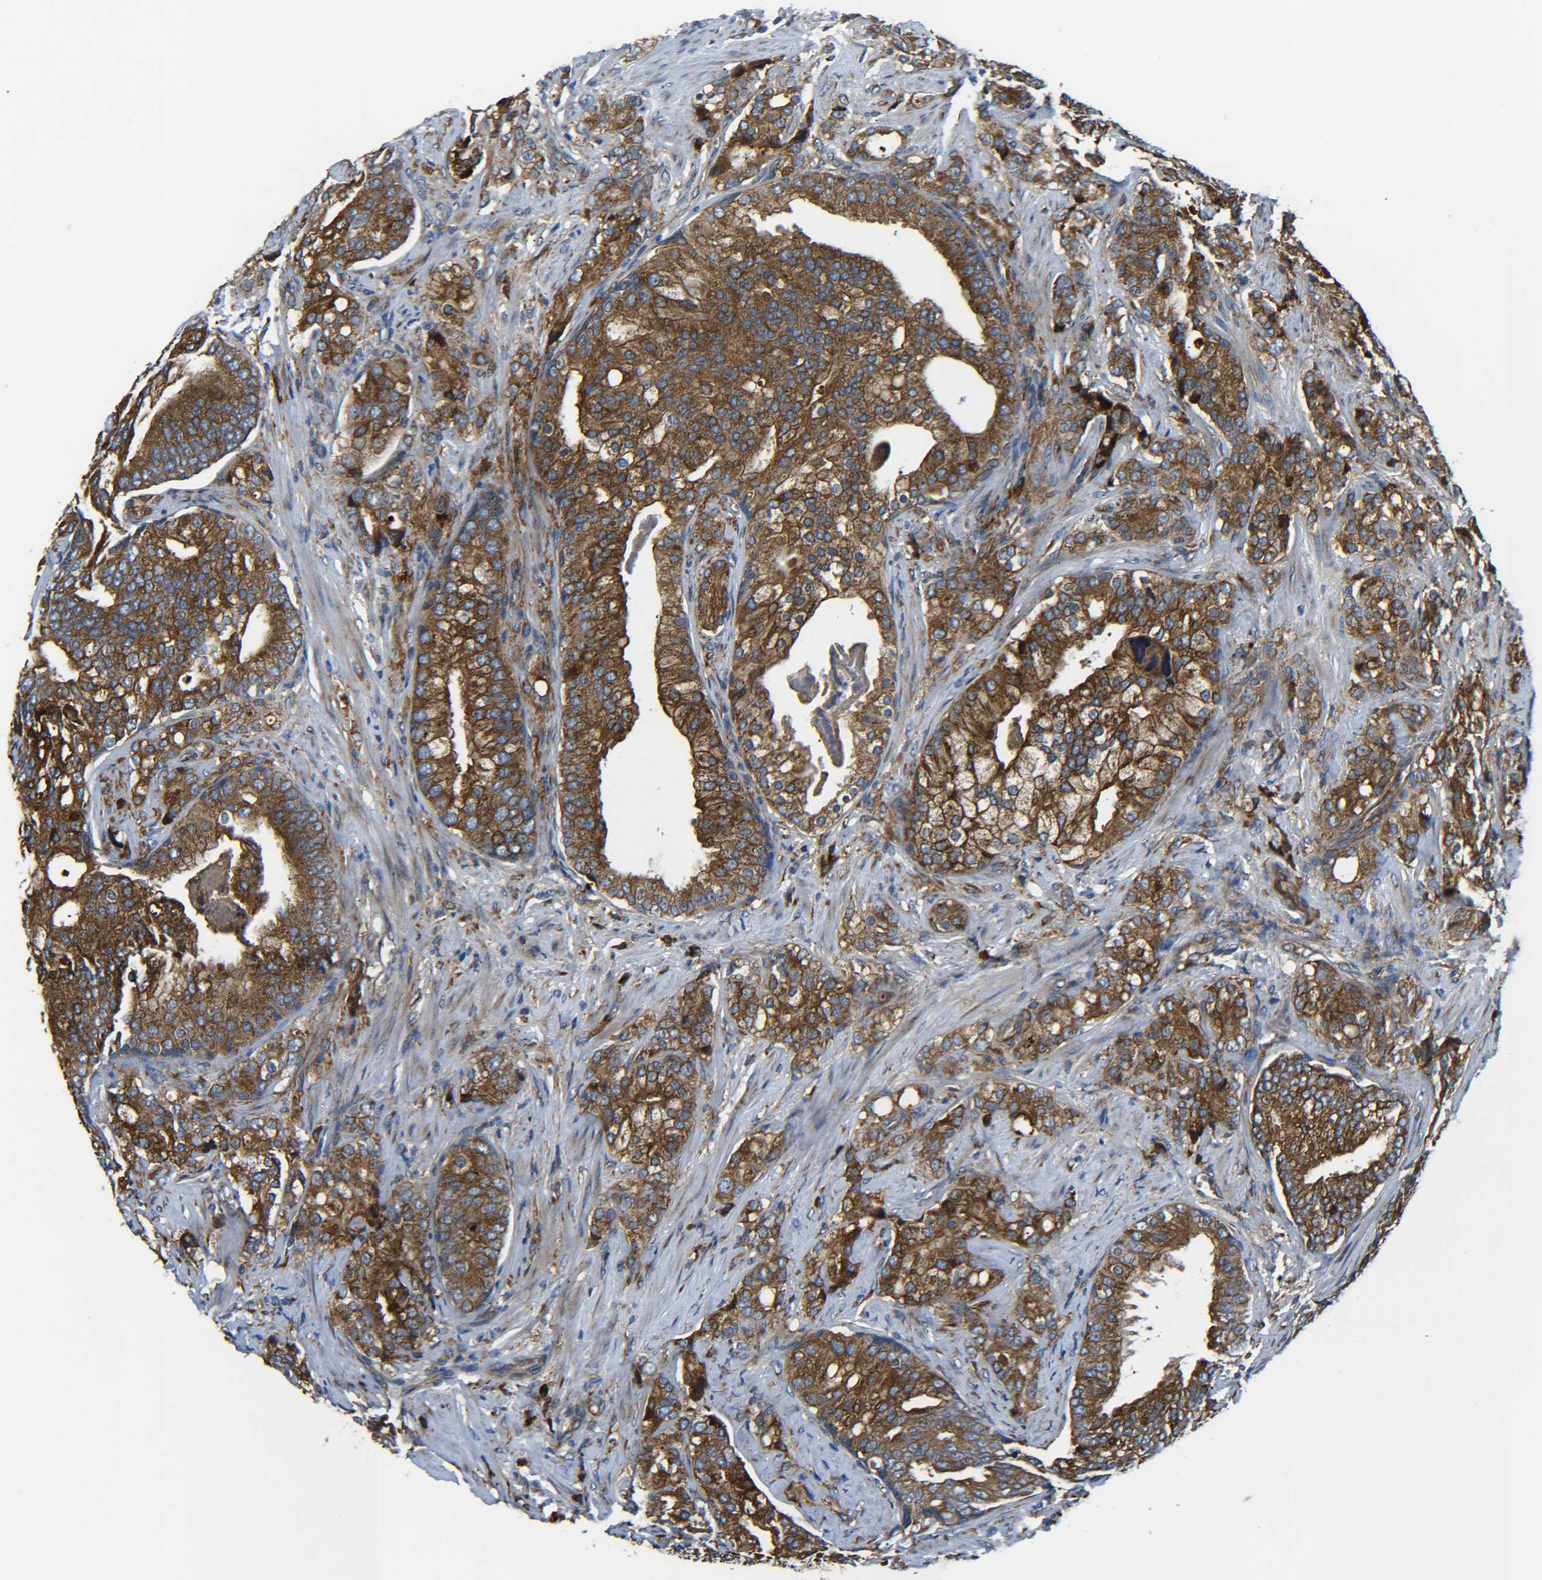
{"staining": {"intensity": "strong", "quantity": ">75%", "location": "cytoplasmic/membranous"}, "tissue": "prostate cancer", "cell_type": "Tumor cells", "image_type": "cancer", "snomed": [{"axis": "morphology", "description": "Adenocarcinoma, Low grade"}, {"axis": "topography", "description": "Prostate"}], "caption": "Strong cytoplasmic/membranous protein expression is present in approximately >75% of tumor cells in prostate cancer. The staining was performed using DAB, with brown indicating positive protein expression. Nuclei are stained blue with hematoxylin.", "gene": "PREB", "patient": {"sex": "male", "age": 58}}